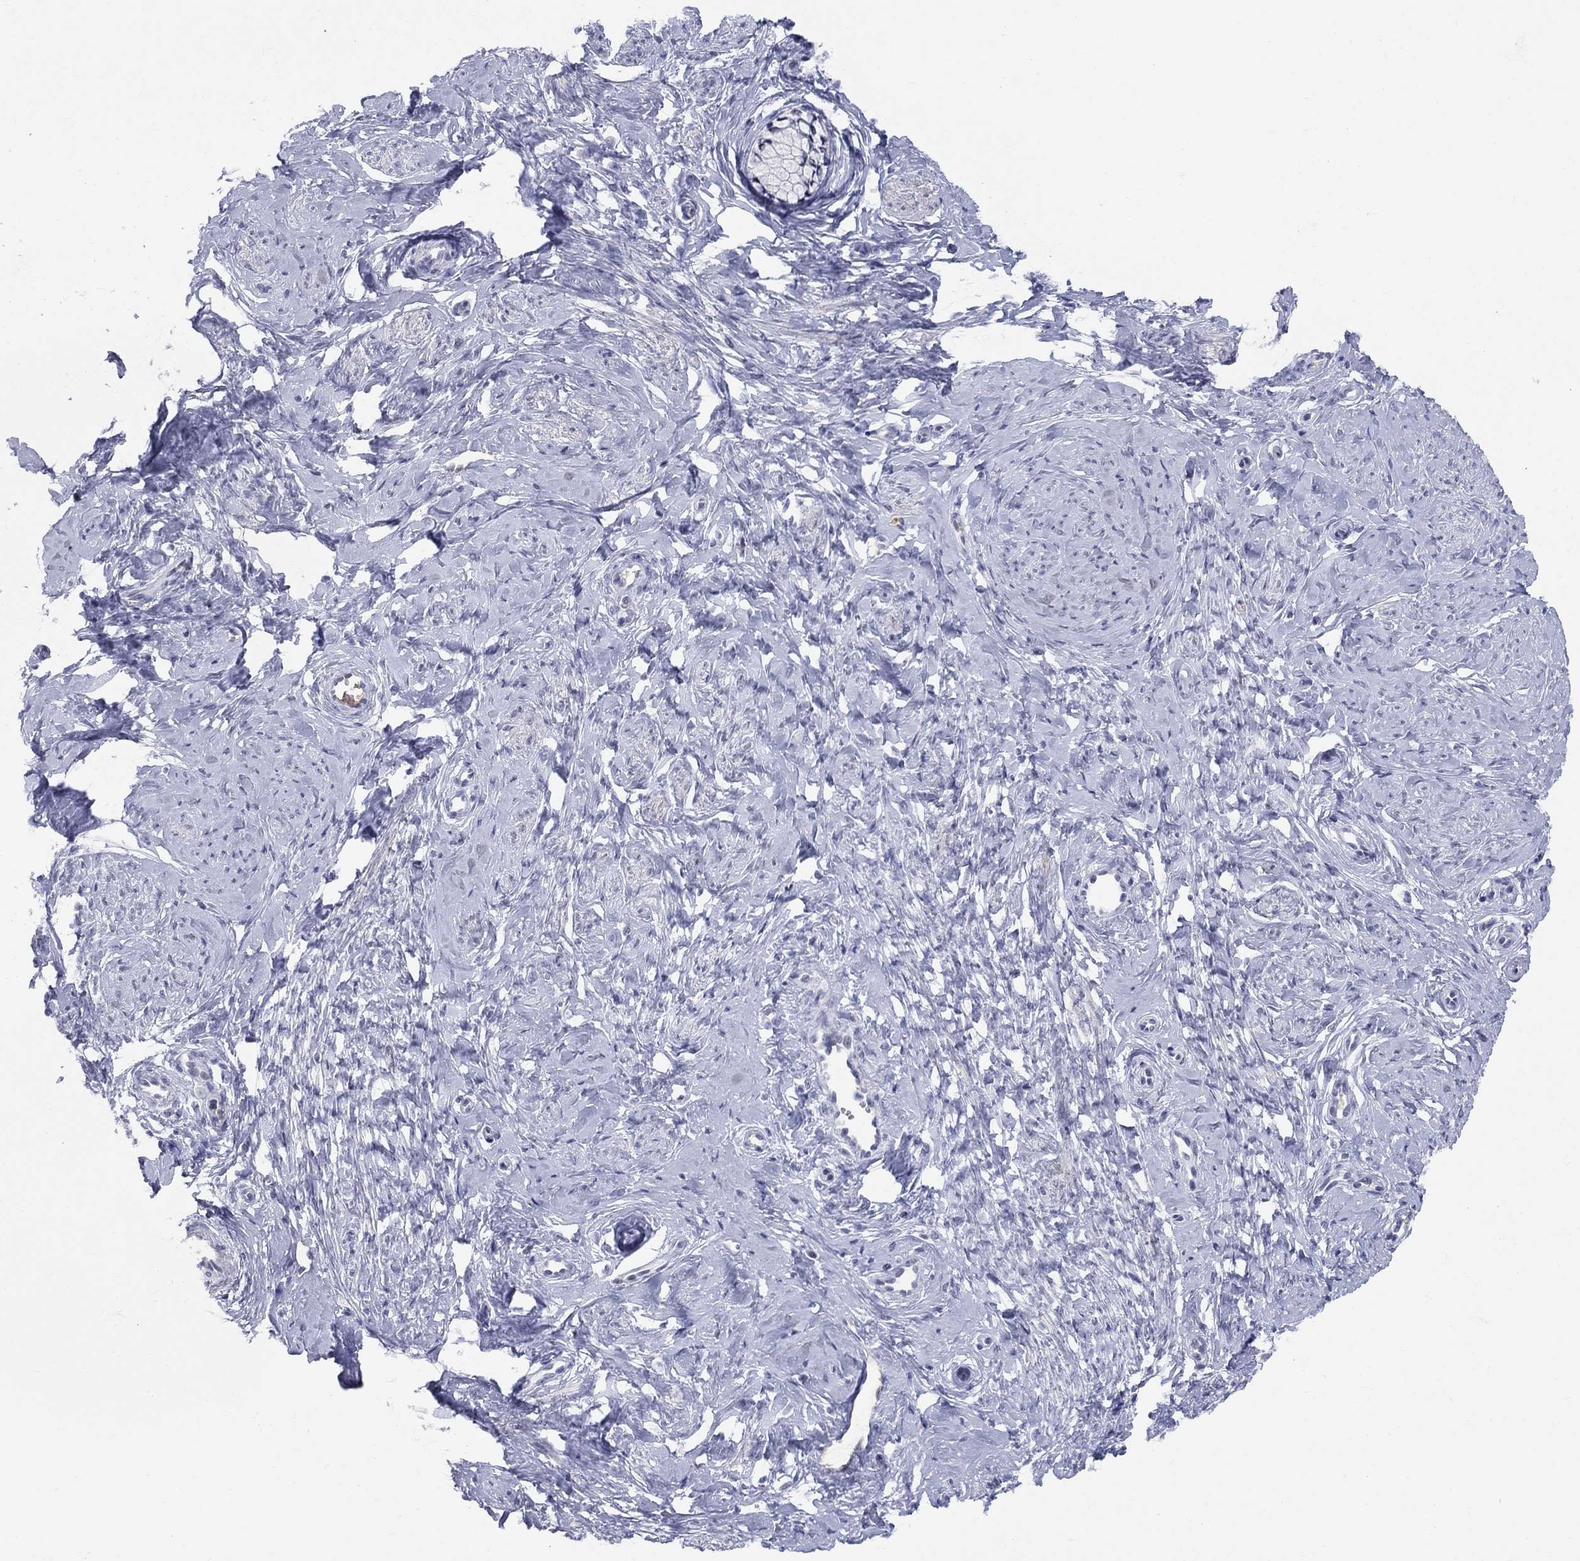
{"staining": {"intensity": "negative", "quantity": "none", "location": "none"}, "tissue": "cervix", "cell_type": "Glandular cells", "image_type": "normal", "snomed": [{"axis": "morphology", "description": "Normal tissue, NOS"}, {"axis": "topography", "description": "Cervix"}], "caption": "Immunohistochemical staining of unremarkable human cervix shows no significant expression in glandular cells.", "gene": "DMTN", "patient": {"sex": "female", "age": 37}}